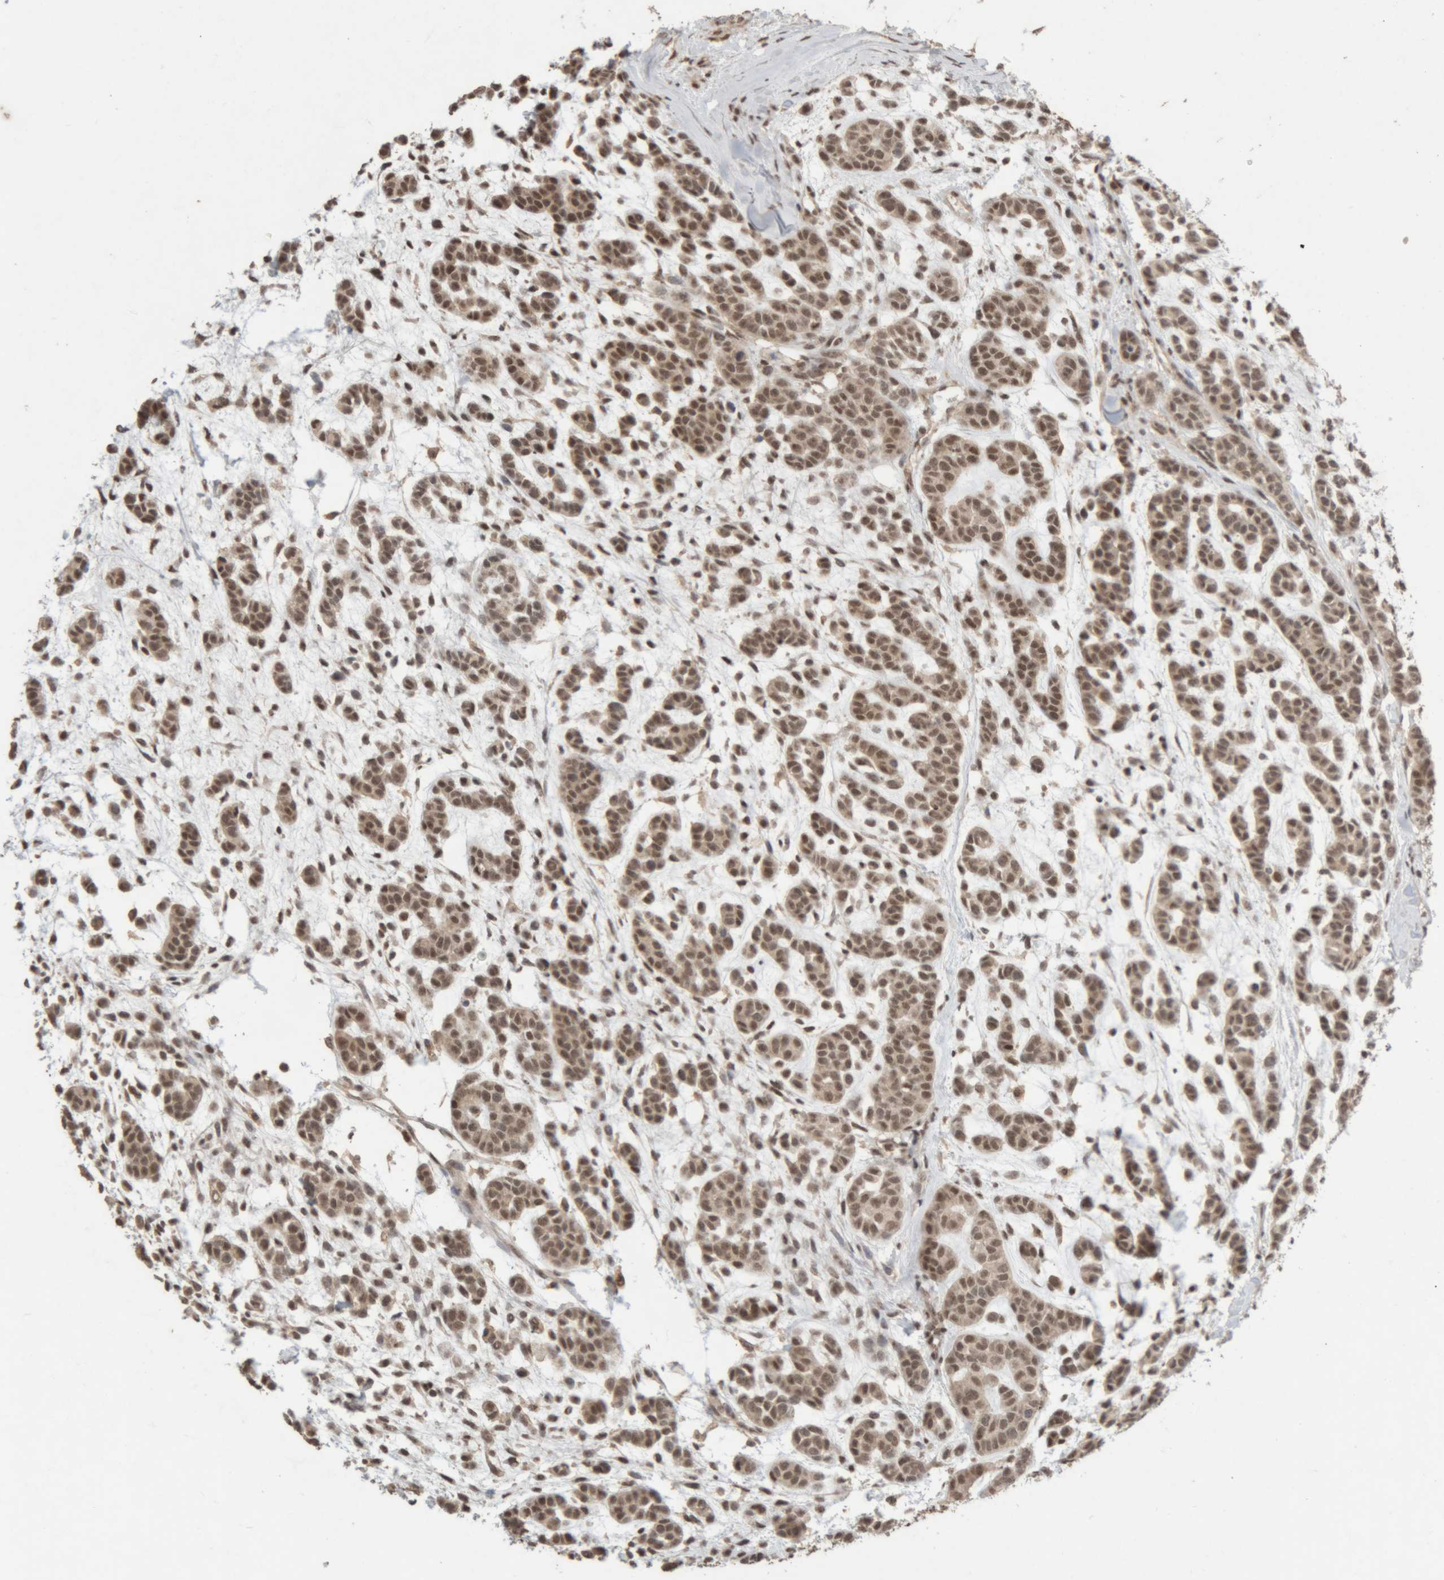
{"staining": {"intensity": "moderate", "quantity": ">75%", "location": "cytoplasmic/membranous,nuclear"}, "tissue": "head and neck cancer", "cell_type": "Tumor cells", "image_type": "cancer", "snomed": [{"axis": "morphology", "description": "Adenocarcinoma, NOS"}, {"axis": "morphology", "description": "Adenoma, NOS"}, {"axis": "topography", "description": "Head-Neck"}], "caption": "There is medium levels of moderate cytoplasmic/membranous and nuclear expression in tumor cells of head and neck cancer (adenocarcinoma), as demonstrated by immunohistochemical staining (brown color).", "gene": "KEAP1", "patient": {"sex": "female", "age": 55}}